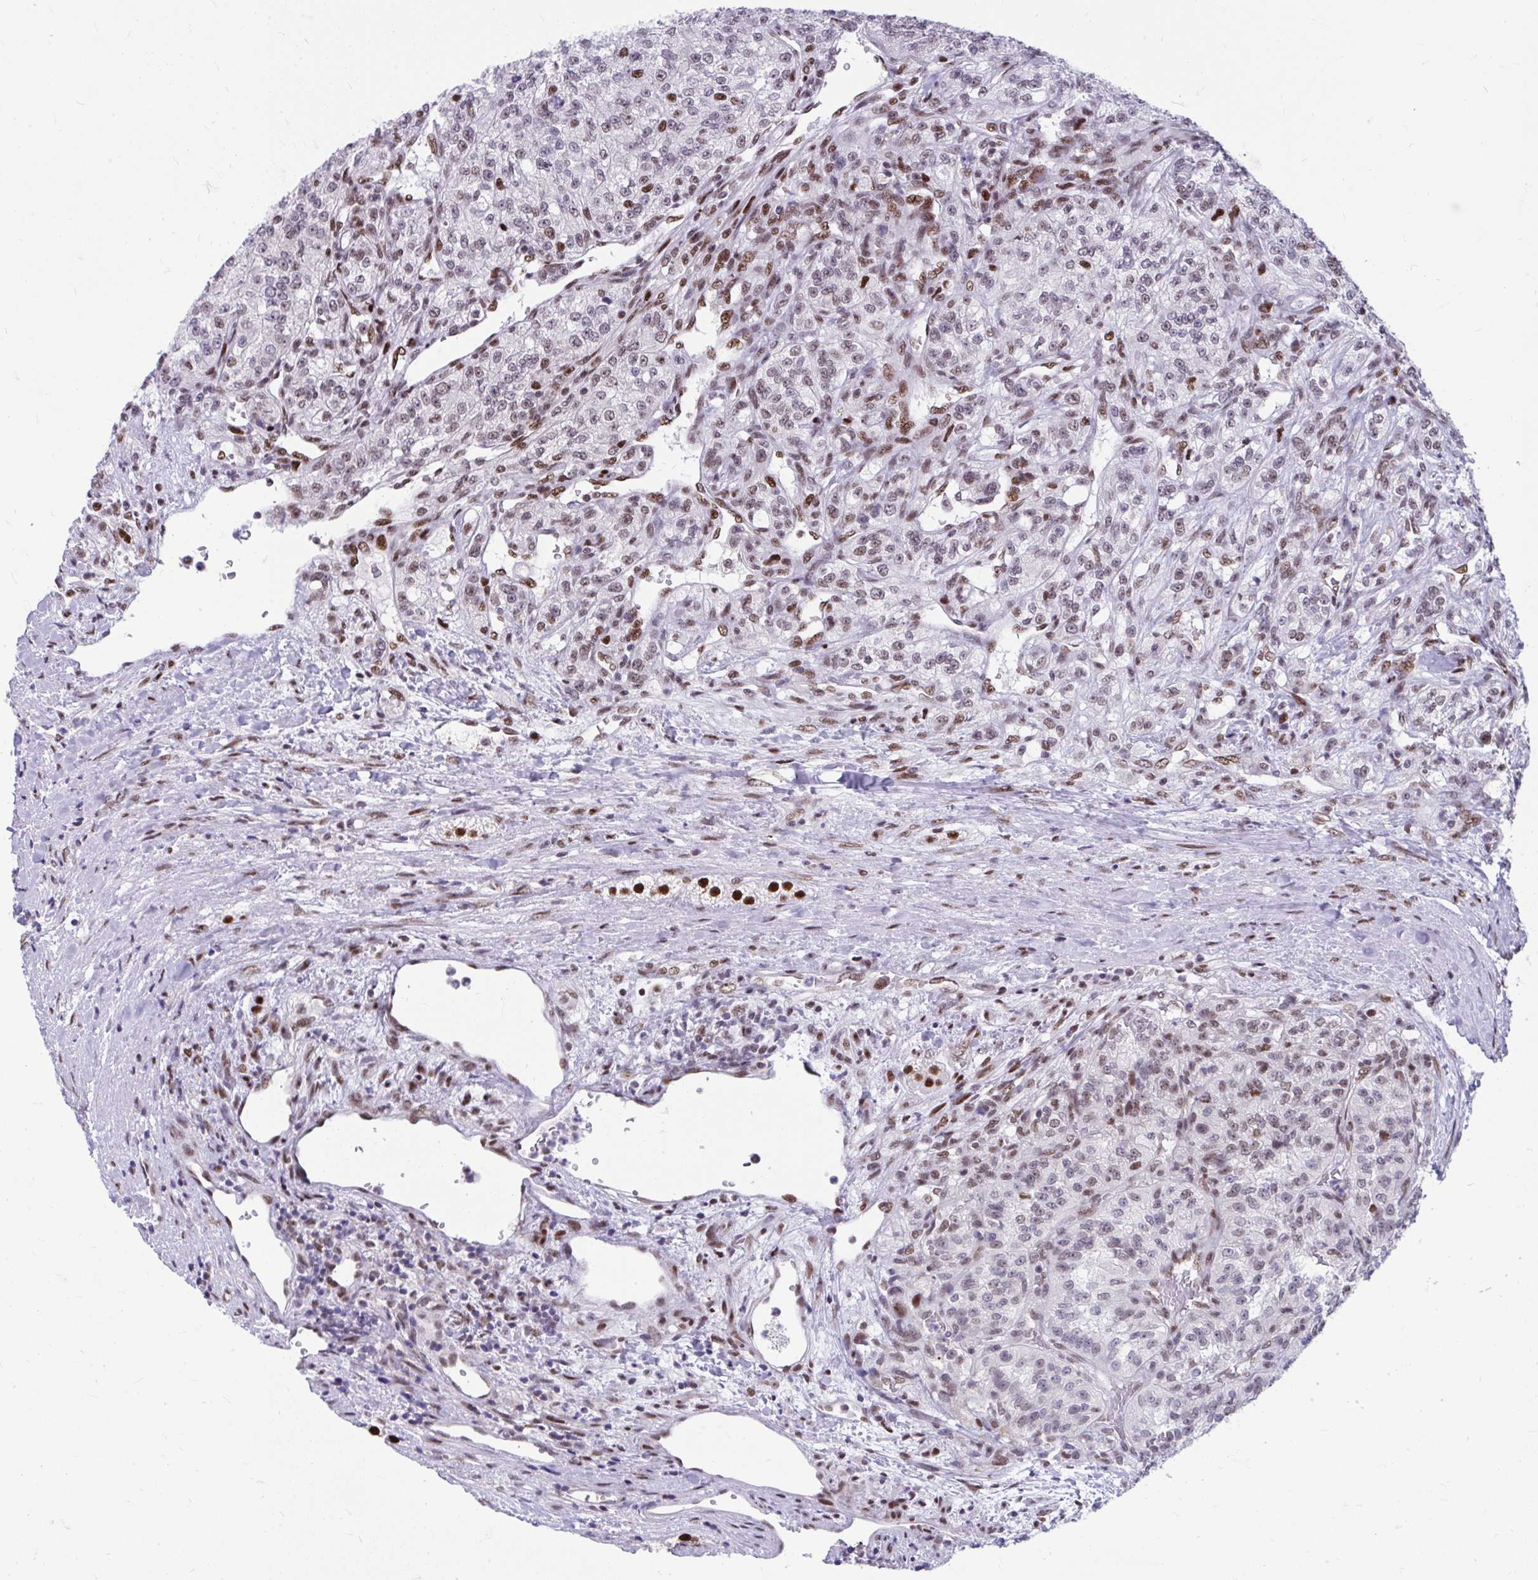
{"staining": {"intensity": "moderate", "quantity": "<25%", "location": "nuclear"}, "tissue": "renal cancer", "cell_type": "Tumor cells", "image_type": "cancer", "snomed": [{"axis": "morphology", "description": "Adenocarcinoma, NOS"}, {"axis": "topography", "description": "Kidney"}], "caption": "A high-resolution image shows immunohistochemistry (IHC) staining of renal adenocarcinoma, which shows moderate nuclear staining in approximately <25% of tumor cells.", "gene": "SLC35C2", "patient": {"sex": "female", "age": 63}}